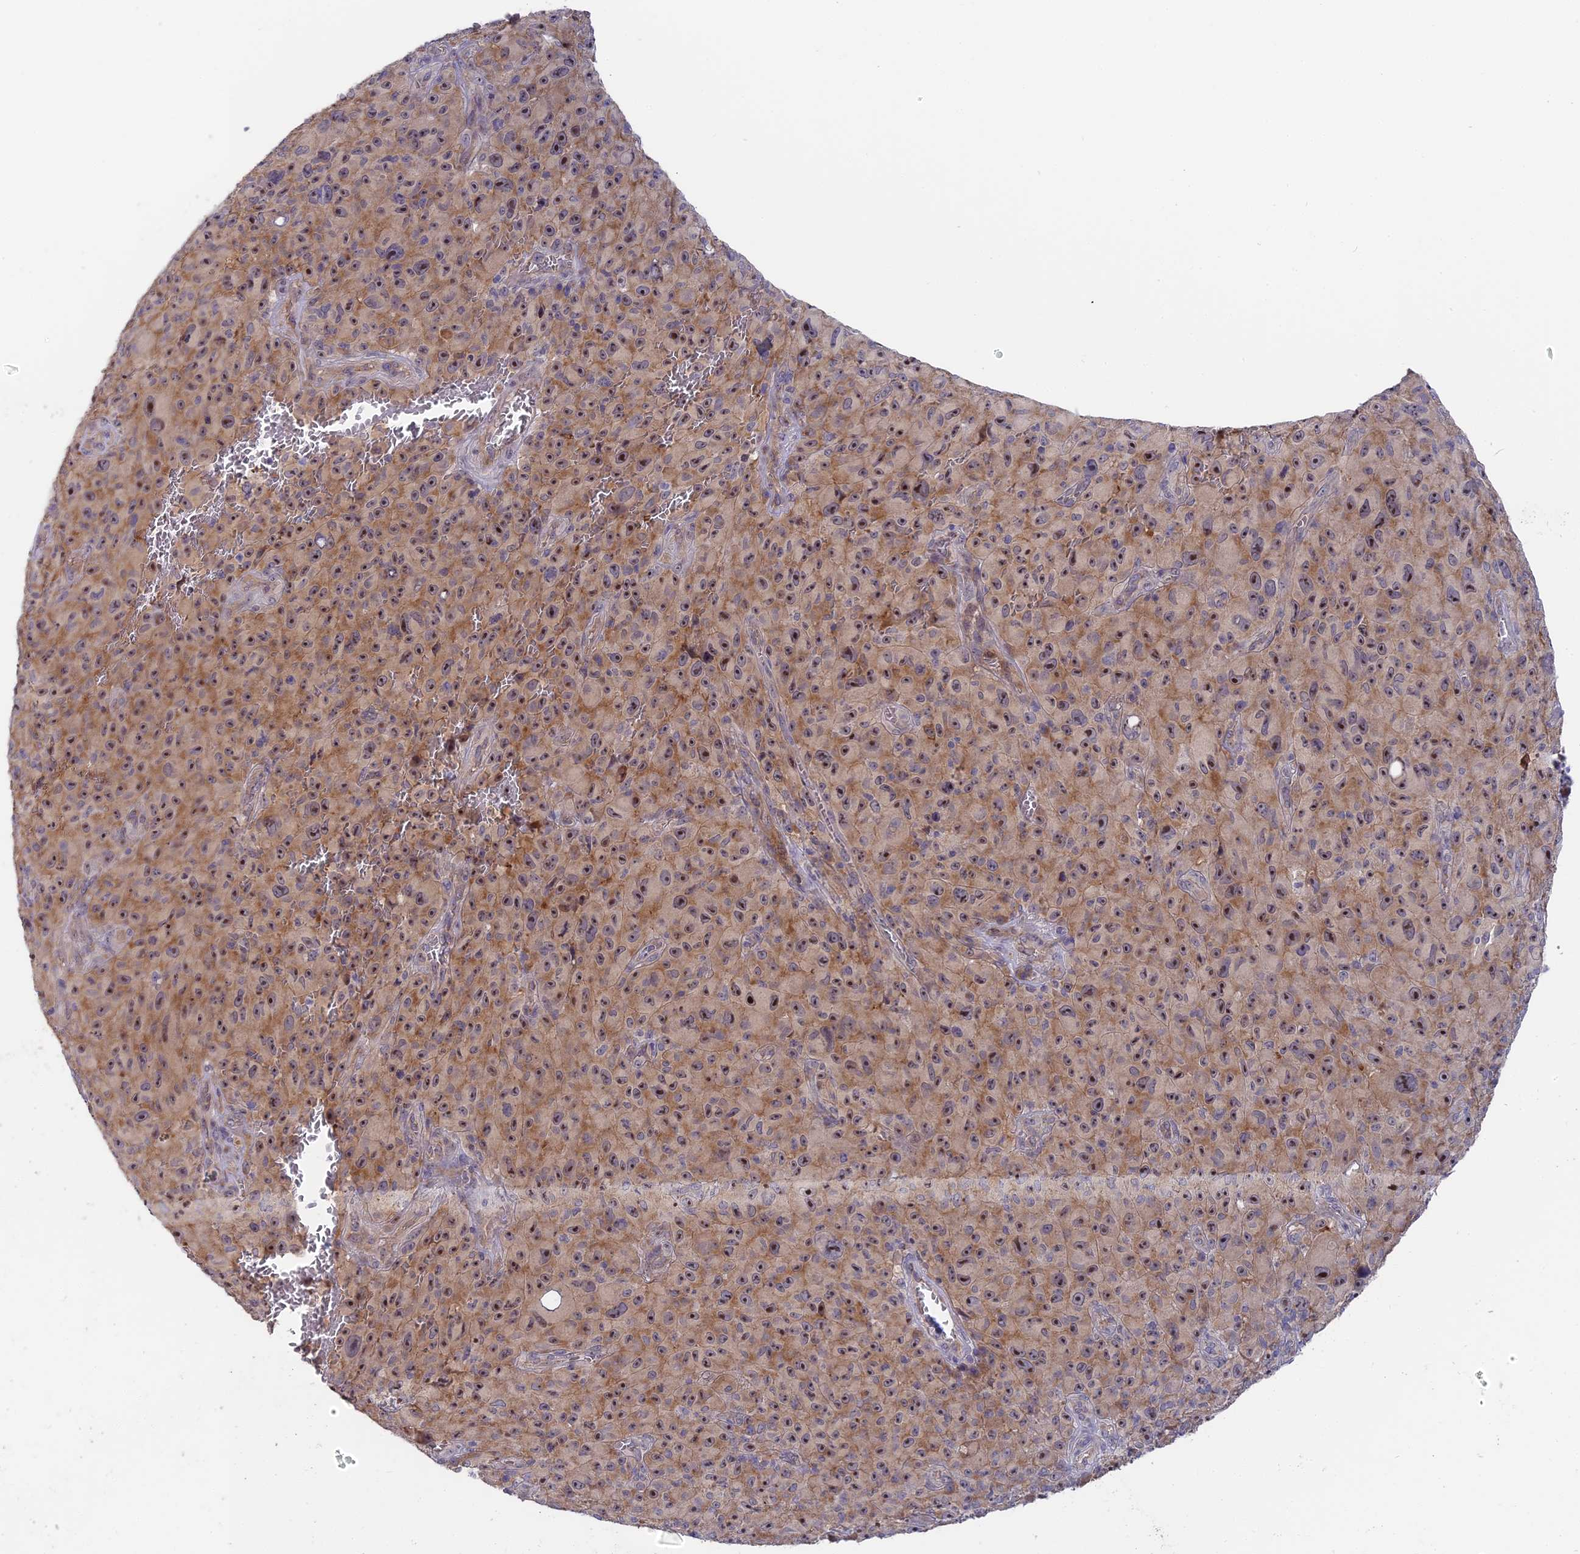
{"staining": {"intensity": "moderate", "quantity": ">75%", "location": "cytoplasmic/membranous,nuclear"}, "tissue": "melanoma", "cell_type": "Tumor cells", "image_type": "cancer", "snomed": [{"axis": "morphology", "description": "Malignant melanoma, NOS"}, {"axis": "topography", "description": "Skin"}], "caption": "The photomicrograph displays a brown stain indicating the presence of a protein in the cytoplasmic/membranous and nuclear of tumor cells in melanoma.", "gene": "TENT4B", "patient": {"sex": "female", "age": 82}}